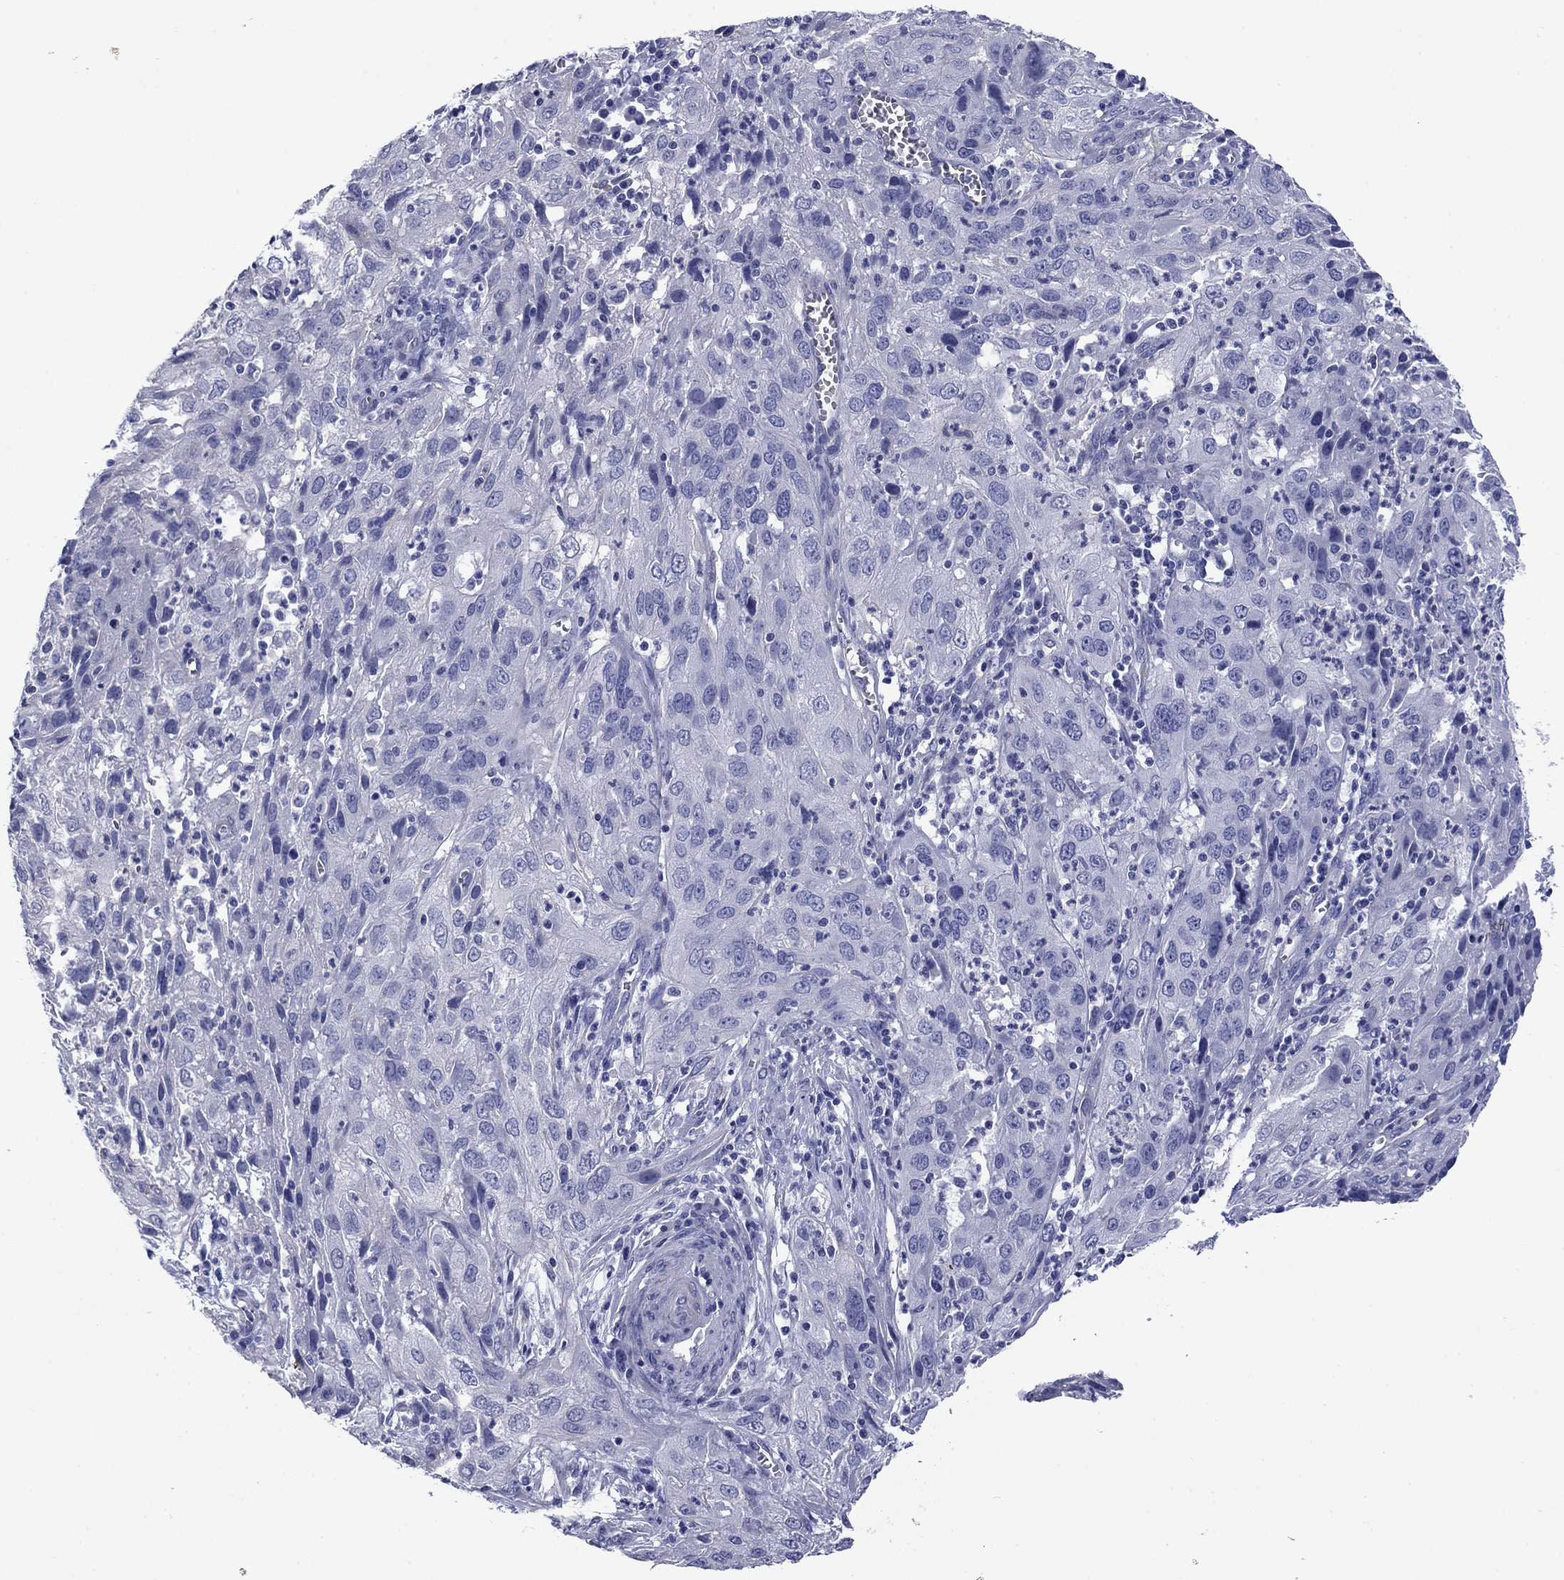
{"staining": {"intensity": "negative", "quantity": "none", "location": "none"}, "tissue": "cervical cancer", "cell_type": "Tumor cells", "image_type": "cancer", "snomed": [{"axis": "morphology", "description": "Squamous cell carcinoma, NOS"}, {"axis": "topography", "description": "Cervix"}], "caption": "Tumor cells are negative for protein expression in human cervical cancer. The staining is performed using DAB (3,3'-diaminobenzidine) brown chromogen with nuclei counter-stained in using hematoxylin.", "gene": "PRKCG", "patient": {"sex": "female", "age": 32}}